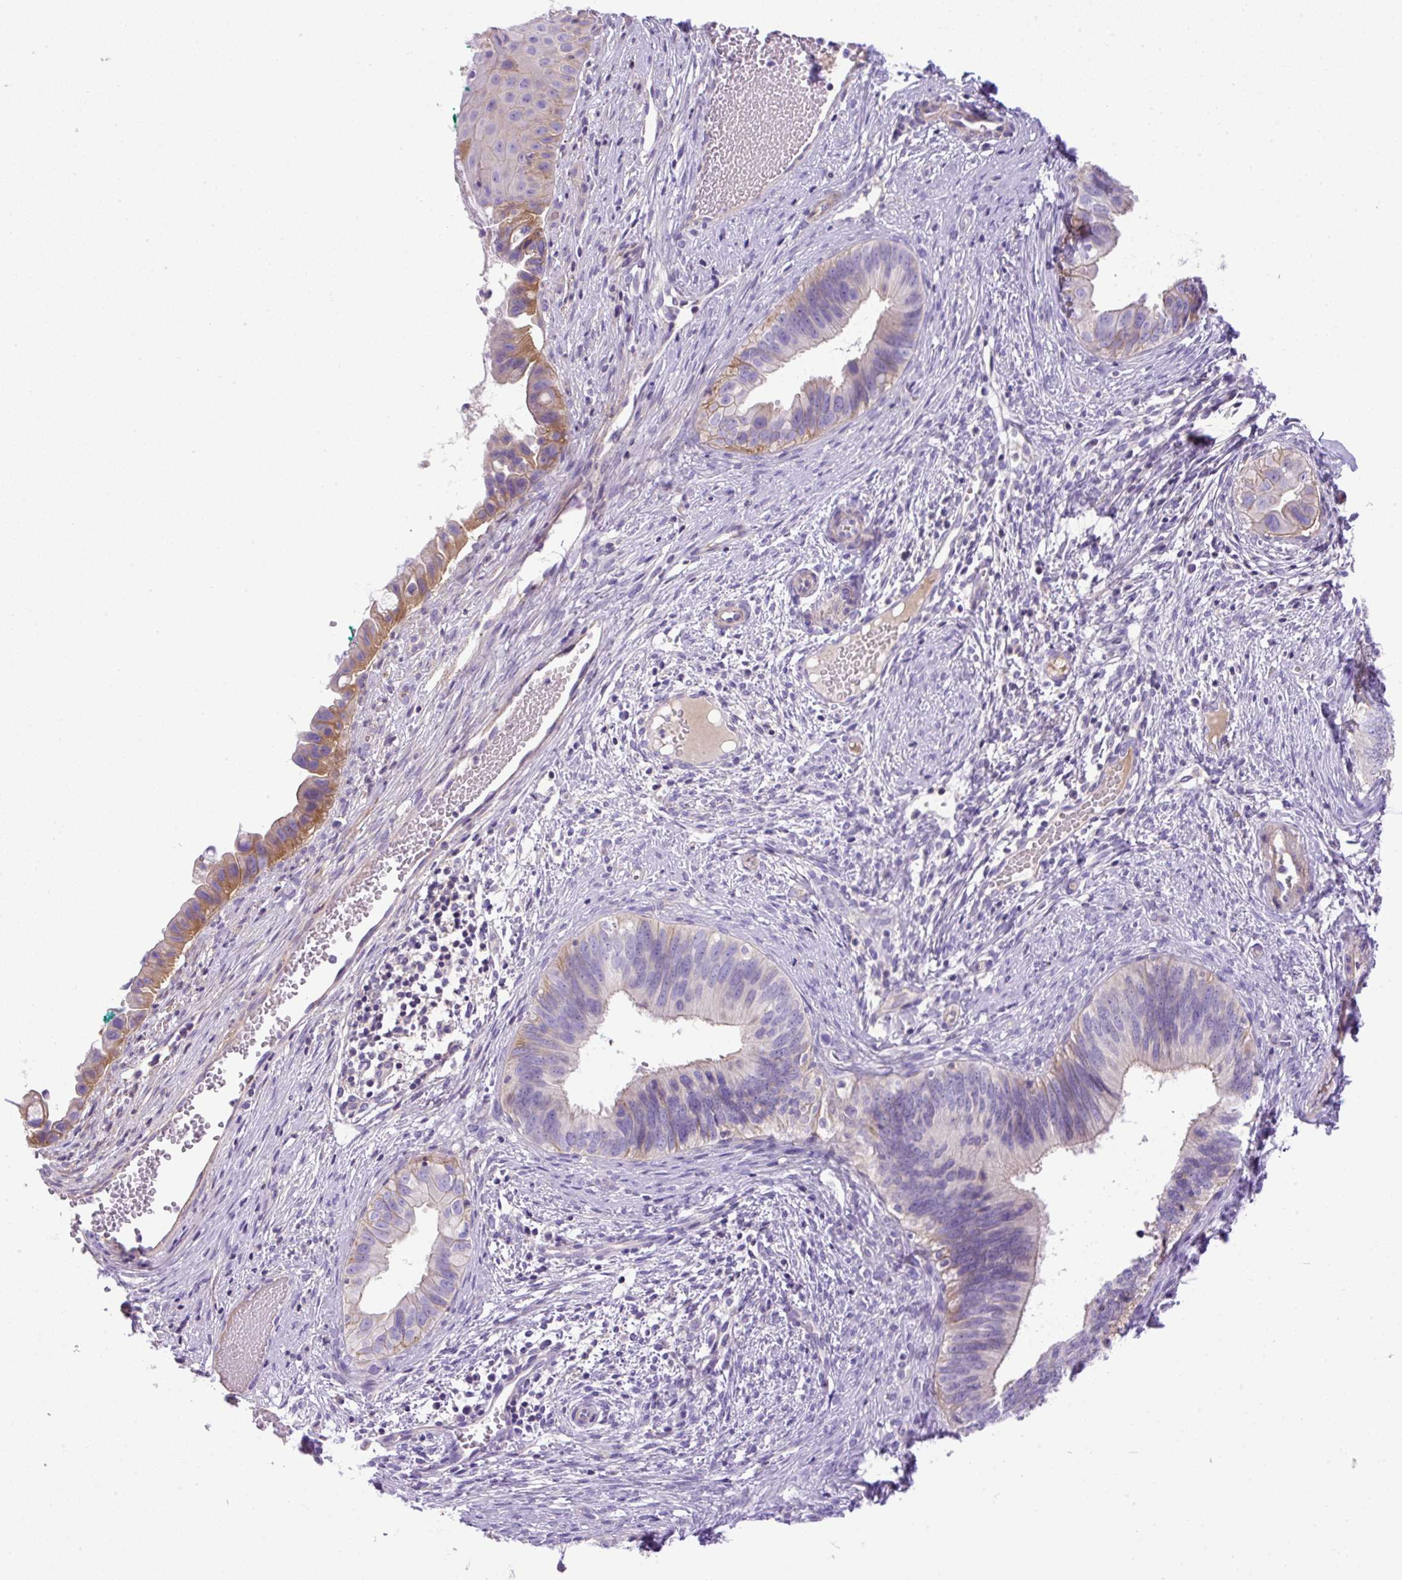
{"staining": {"intensity": "moderate", "quantity": "<25%", "location": "cytoplasmic/membranous"}, "tissue": "cervical cancer", "cell_type": "Tumor cells", "image_type": "cancer", "snomed": [{"axis": "morphology", "description": "Adenocarcinoma, NOS"}, {"axis": "topography", "description": "Cervix"}], "caption": "Adenocarcinoma (cervical) stained with DAB immunohistochemistry displays low levels of moderate cytoplasmic/membranous expression in approximately <25% of tumor cells.", "gene": "NPTN", "patient": {"sex": "female", "age": 42}}